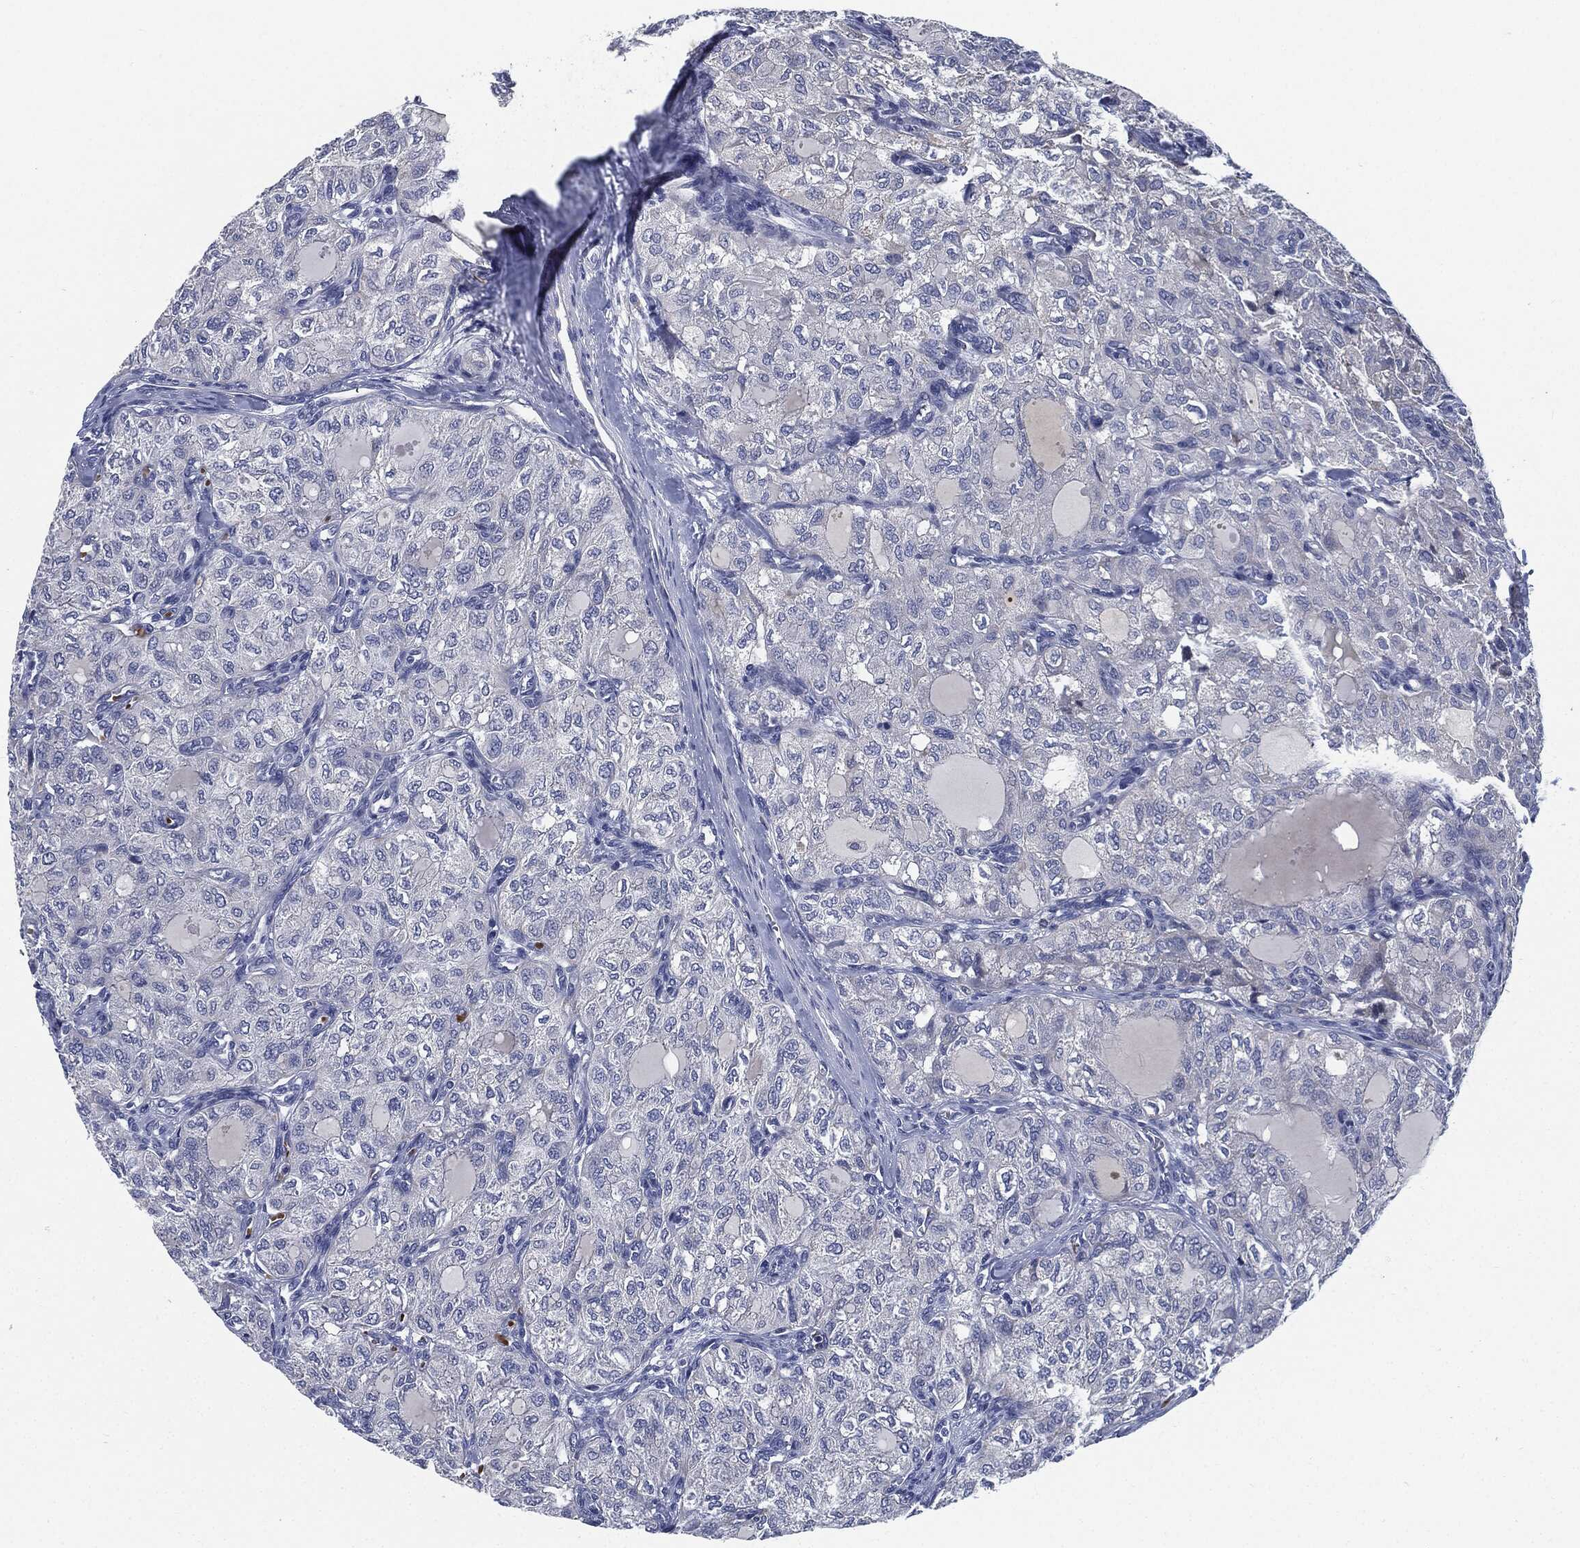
{"staining": {"intensity": "negative", "quantity": "none", "location": "none"}, "tissue": "thyroid cancer", "cell_type": "Tumor cells", "image_type": "cancer", "snomed": [{"axis": "morphology", "description": "Follicular adenoma carcinoma, NOS"}, {"axis": "topography", "description": "Thyroid gland"}], "caption": "Tumor cells are negative for protein expression in human follicular adenoma carcinoma (thyroid).", "gene": "SIGLEC9", "patient": {"sex": "male", "age": 75}}